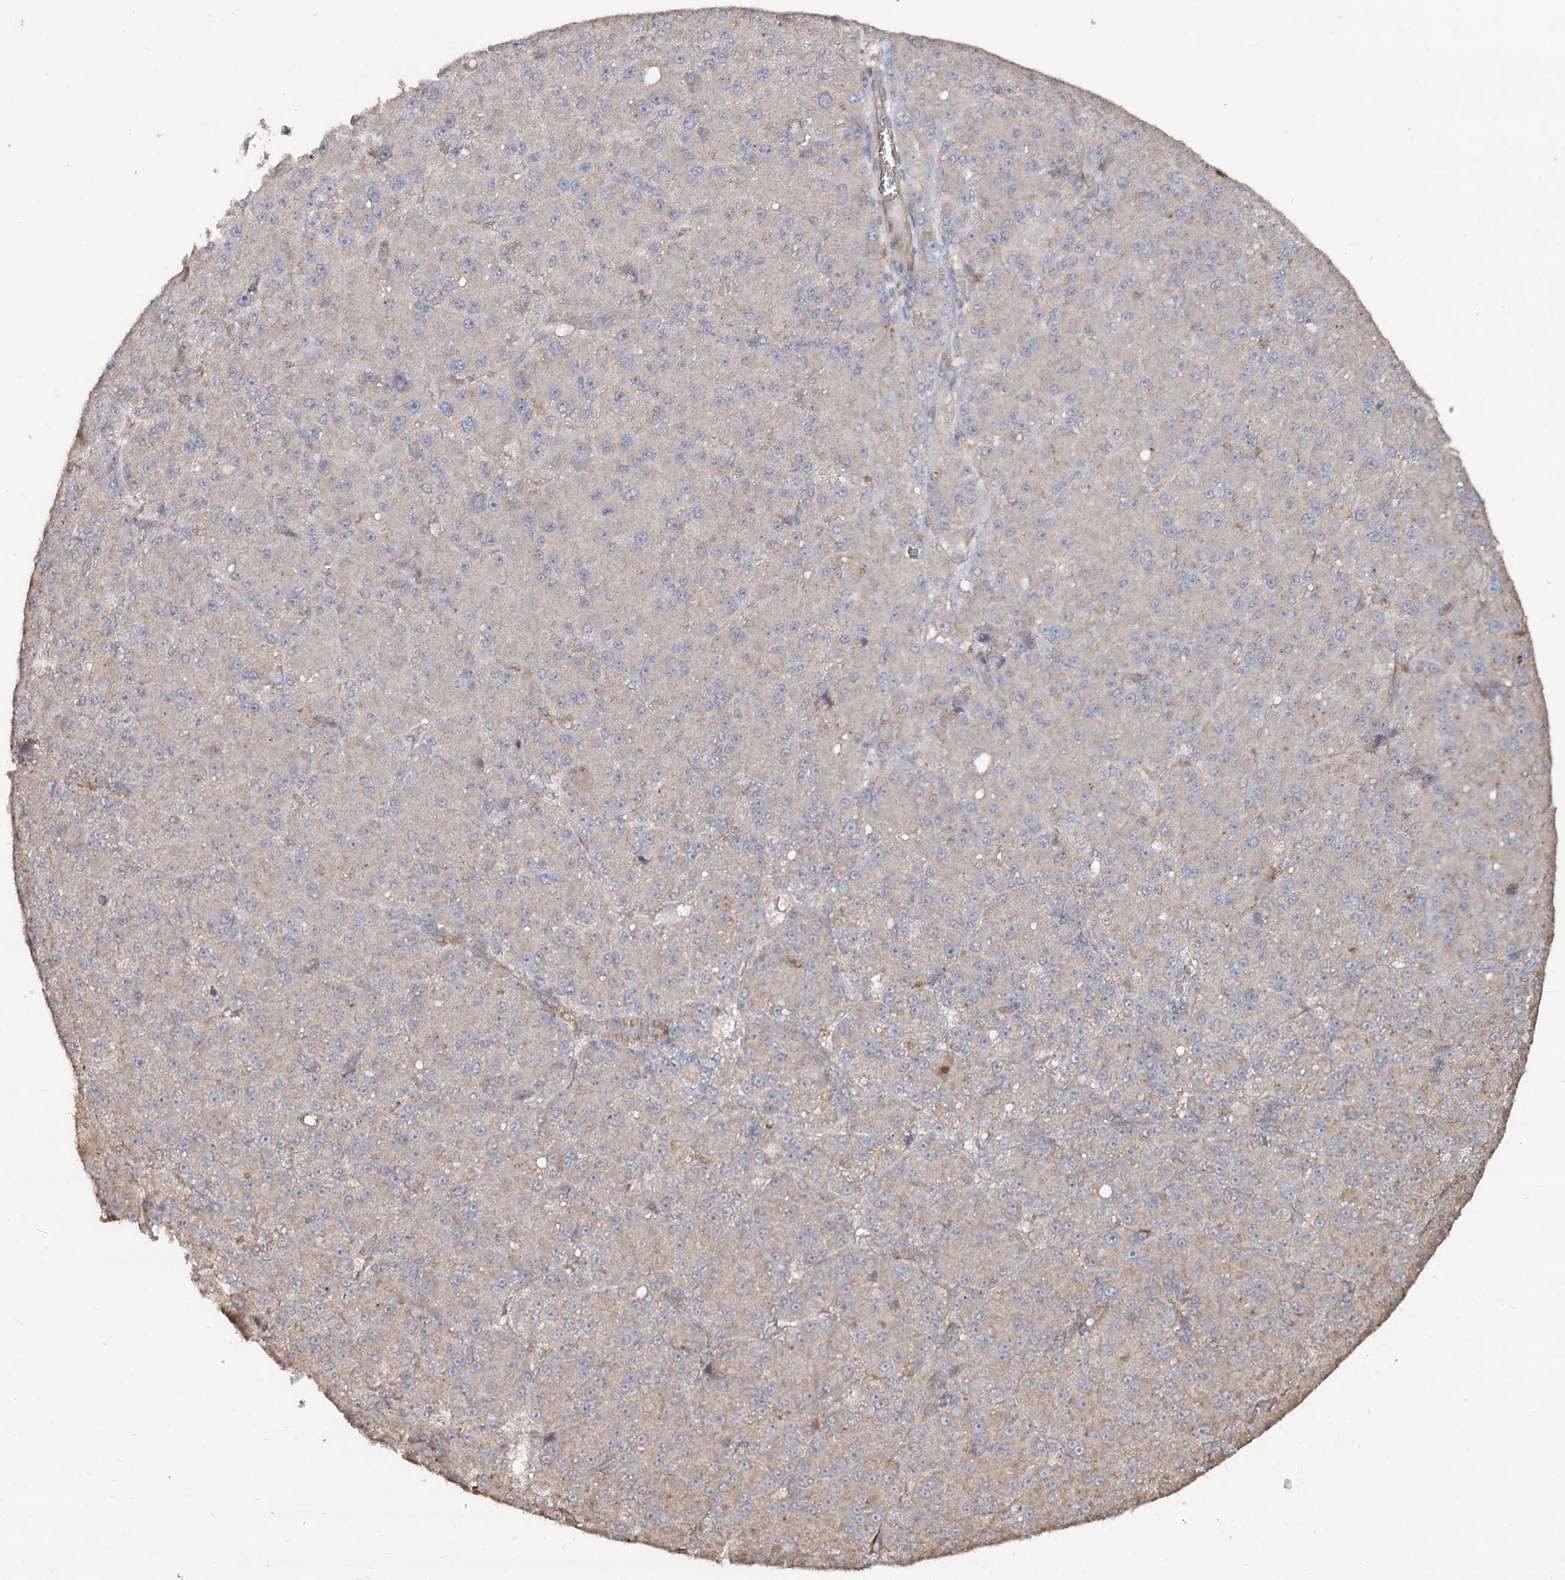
{"staining": {"intensity": "weak", "quantity": "25%-75%", "location": "cytoplasmic/membranous"}, "tissue": "liver cancer", "cell_type": "Tumor cells", "image_type": "cancer", "snomed": [{"axis": "morphology", "description": "Carcinoma, Hepatocellular, NOS"}, {"axis": "topography", "description": "Liver"}], "caption": "Liver hepatocellular carcinoma tissue displays weak cytoplasmic/membranous staining in about 25%-75% of tumor cells, visualized by immunohistochemistry. The staining was performed using DAB, with brown indicating positive protein expression. Nuclei are stained blue with hematoxylin.", "gene": "SPART", "patient": {"sex": "male", "age": 67}}